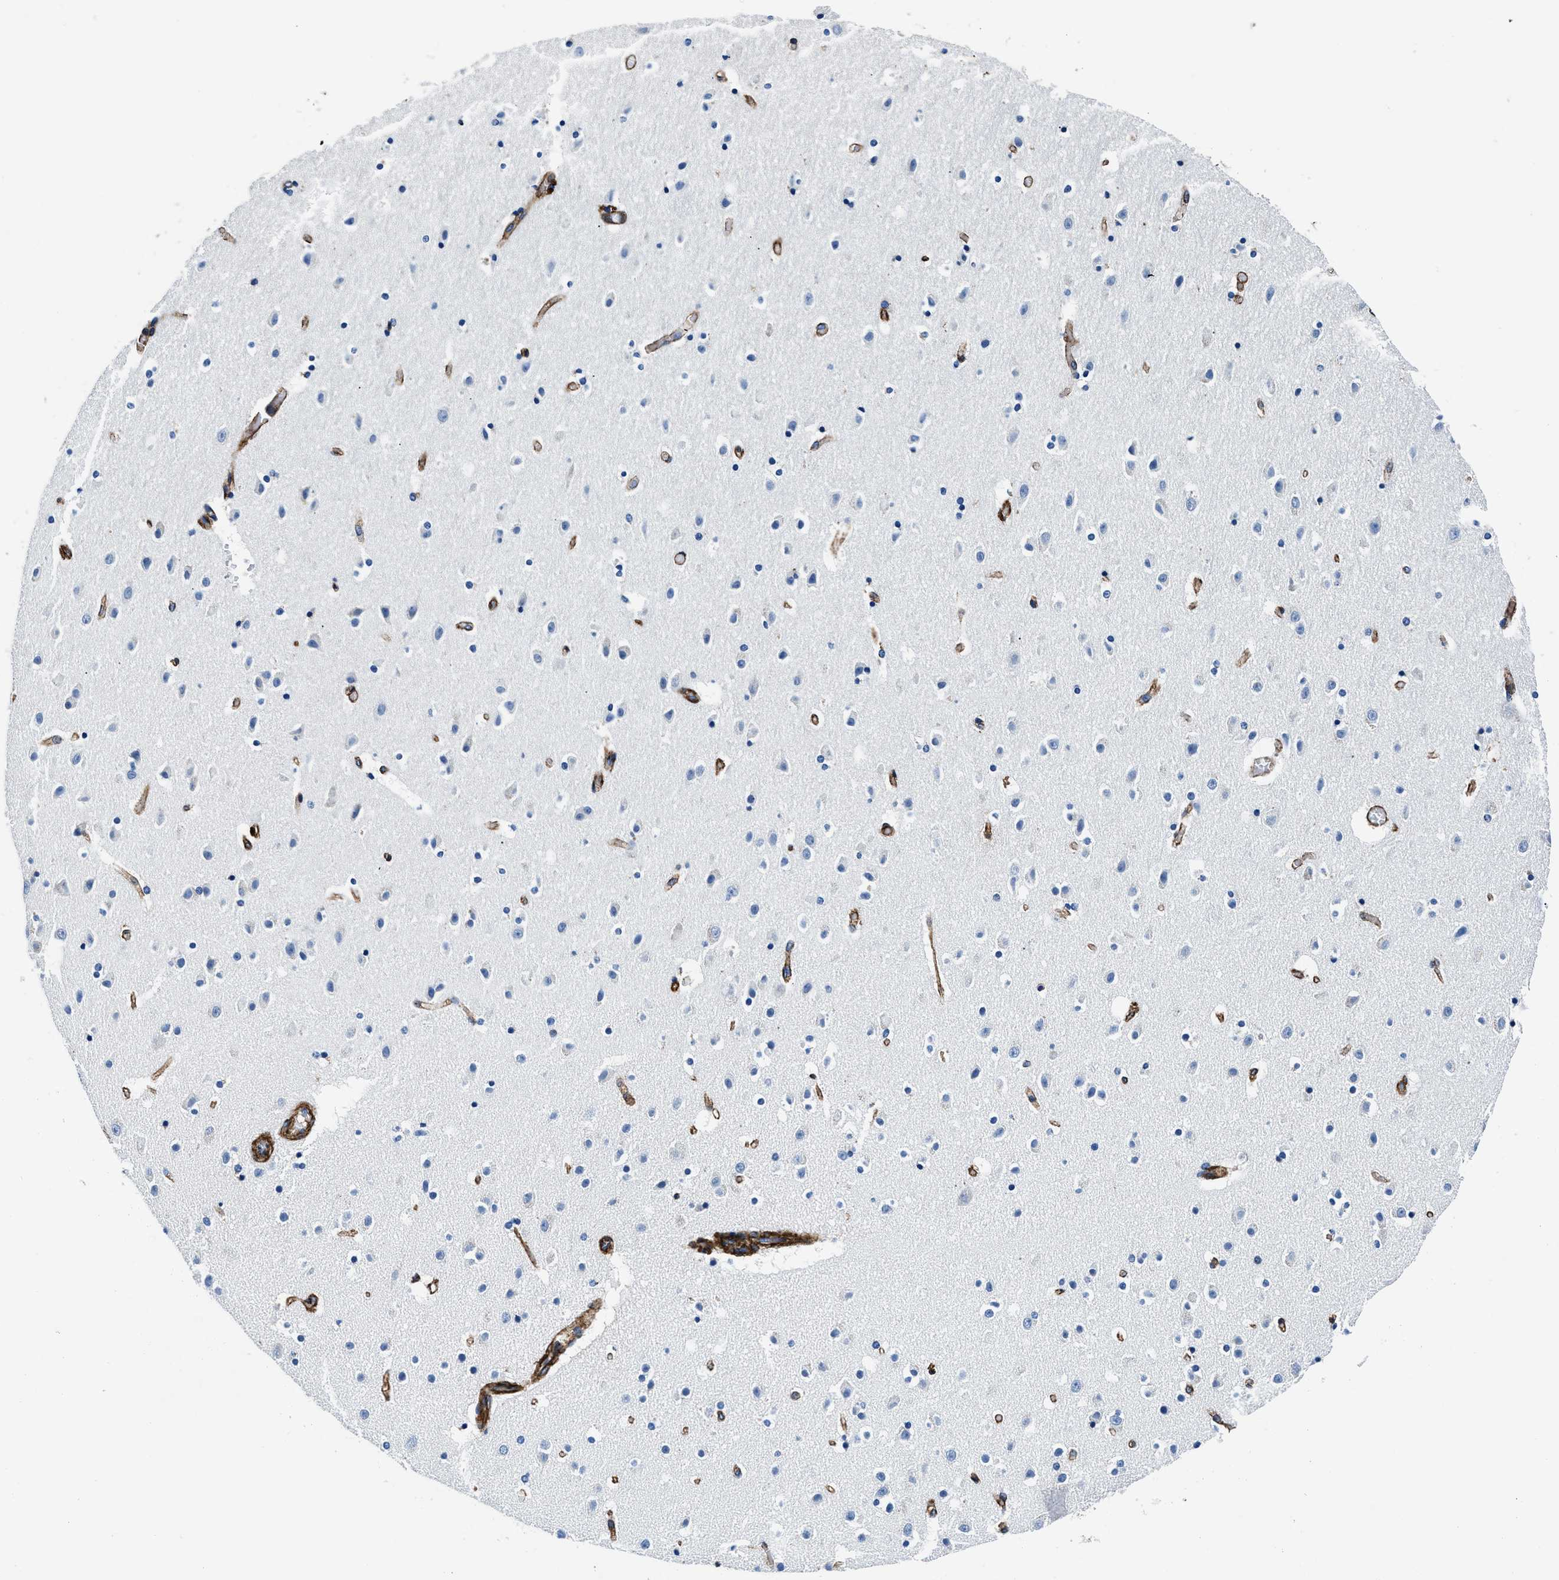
{"staining": {"intensity": "negative", "quantity": "none", "location": "none"}, "tissue": "hippocampus", "cell_type": "Glial cells", "image_type": "normal", "snomed": [{"axis": "morphology", "description": "Normal tissue, NOS"}, {"axis": "topography", "description": "Hippocampus"}], "caption": "Immunohistochemical staining of unremarkable hippocampus displays no significant positivity in glial cells. (DAB IHC with hematoxylin counter stain).", "gene": "DAG1", "patient": {"sex": "male", "age": 45}}